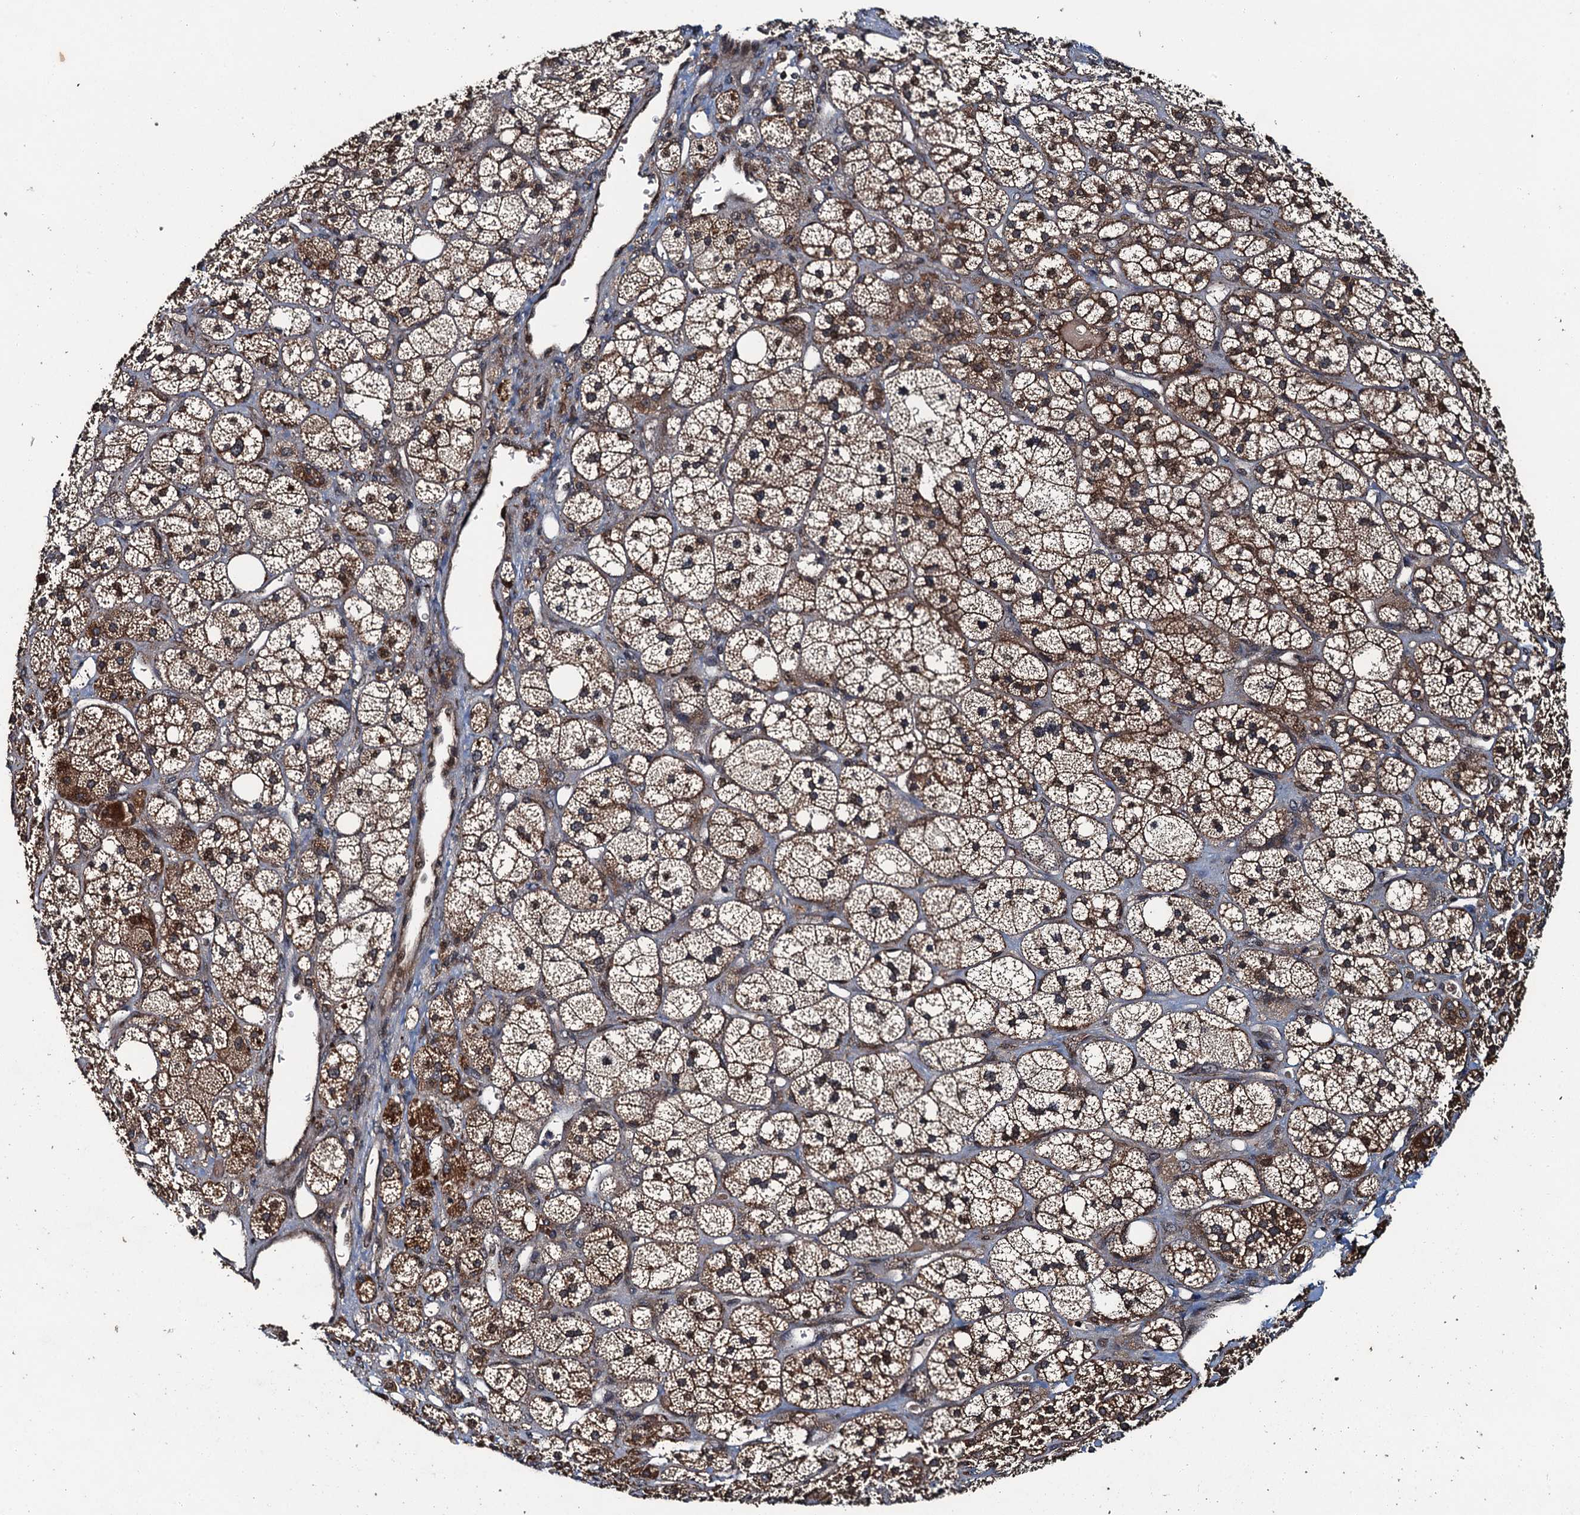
{"staining": {"intensity": "strong", "quantity": "25%-75%", "location": "cytoplasmic/membranous"}, "tissue": "adrenal gland", "cell_type": "Glandular cells", "image_type": "normal", "snomed": [{"axis": "morphology", "description": "Normal tissue, NOS"}, {"axis": "topography", "description": "Adrenal gland"}], "caption": "Brown immunohistochemical staining in normal adrenal gland demonstrates strong cytoplasmic/membranous positivity in approximately 25%-75% of glandular cells. The staining was performed using DAB (3,3'-diaminobenzidine) to visualize the protein expression in brown, while the nuclei were stained in blue with hematoxylin (Magnification: 20x).", "gene": "SNX32", "patient": {"sex": "male", "age": 61}}